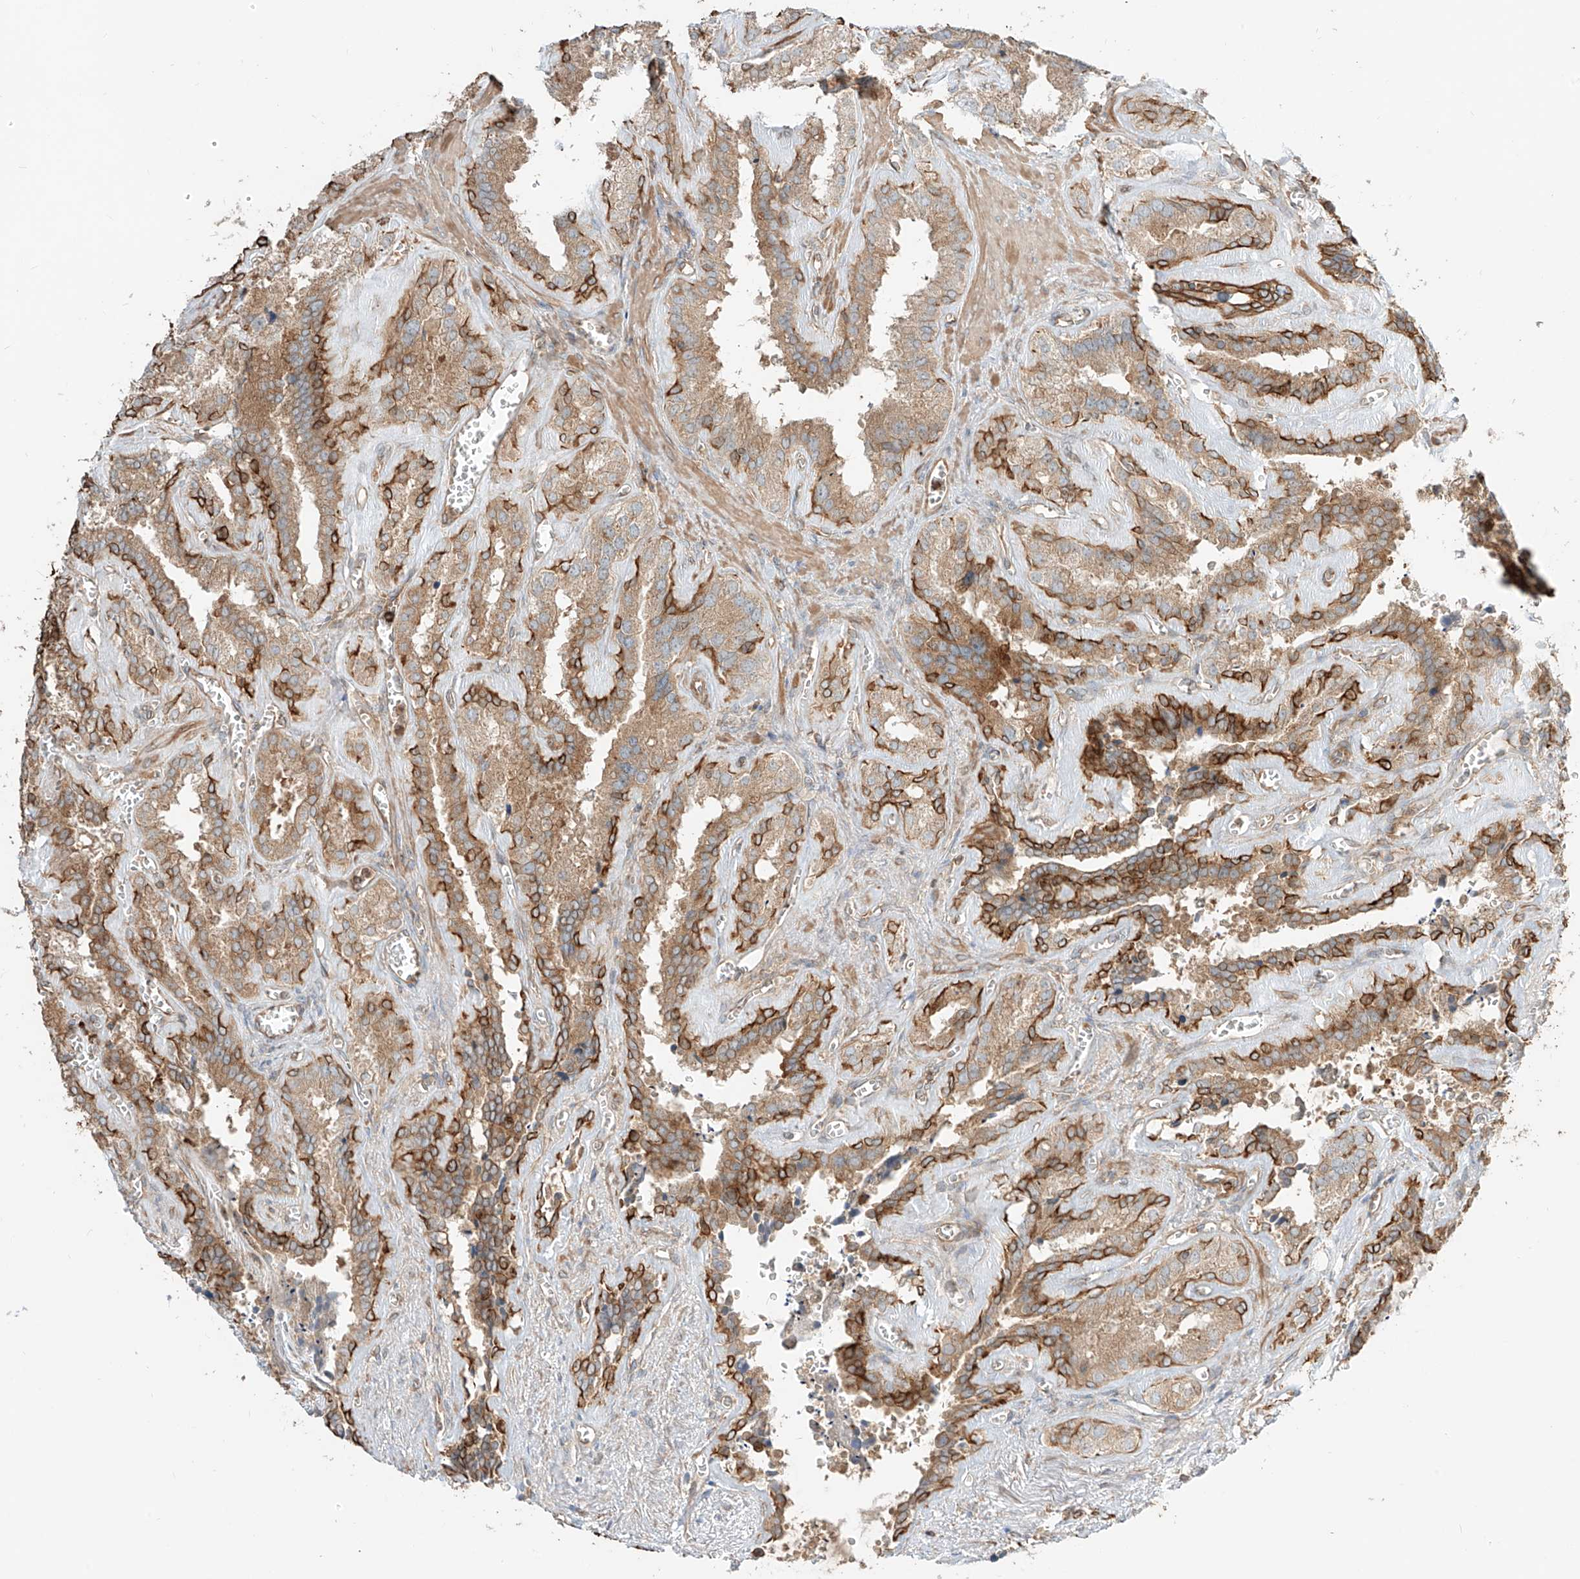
{"staining": {"intensity": "strong", "quantity": ">75%", "location": "cytoplasmic/membranous"}, "tissue": "seminal vesicle", "cell_type": "Glandular cells", "image_type": "normal", "snomed": [{"axis": "morphology", "description": "Normal tissue, NOS"}, {"axis": "topography", "description": "Prostate"}, {"axis": "topography", "description": "Seminal veicle"}], "caption": "Seminal vesicle stained for a protein demonstrates strong cytoplasmic/membranous positivity in glandular cells.", "gene": "CCDC115", "patient": {"sex": "male", "age": 59}}